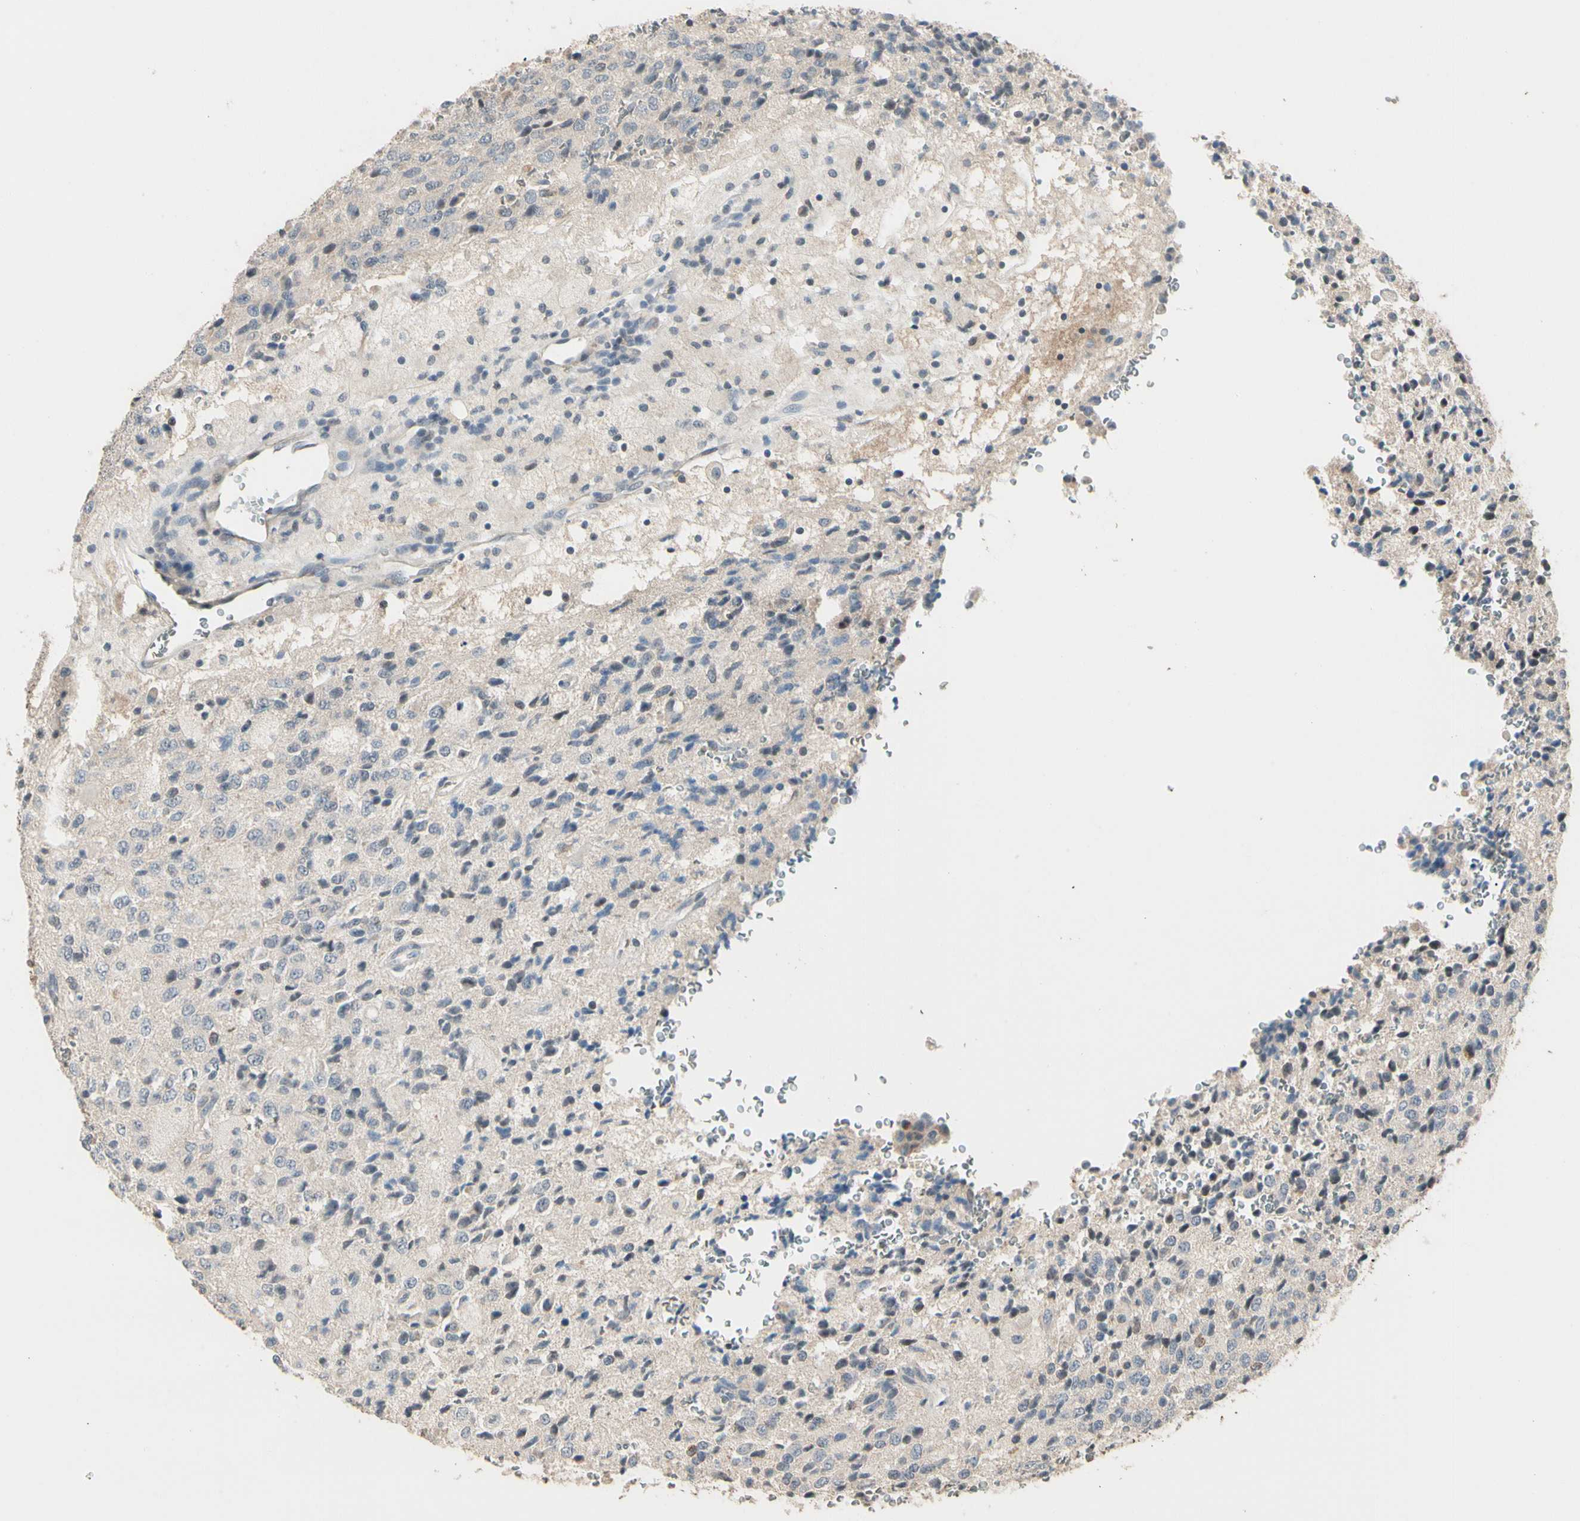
{"staining": {"intensity": "weak", "quantity": "<25%", "location": "nuclear"}, "tissue": "glioma", "cell_type": "Tumor cells", "image_type": "cancer", "snomed": [{"axis": "morphology", "description": "Glioma, malignant, High grade"}, {"axis": "topography", "description": "pancreas cauda"}], "caption": "DAB immunohistochemical staining of human glioma displays no significant positivity in tumor cells. (IHC, brightfield microscopy, high magnification).", "gene": "GREM1", "patient": {"sex": "male", "age": 60}}